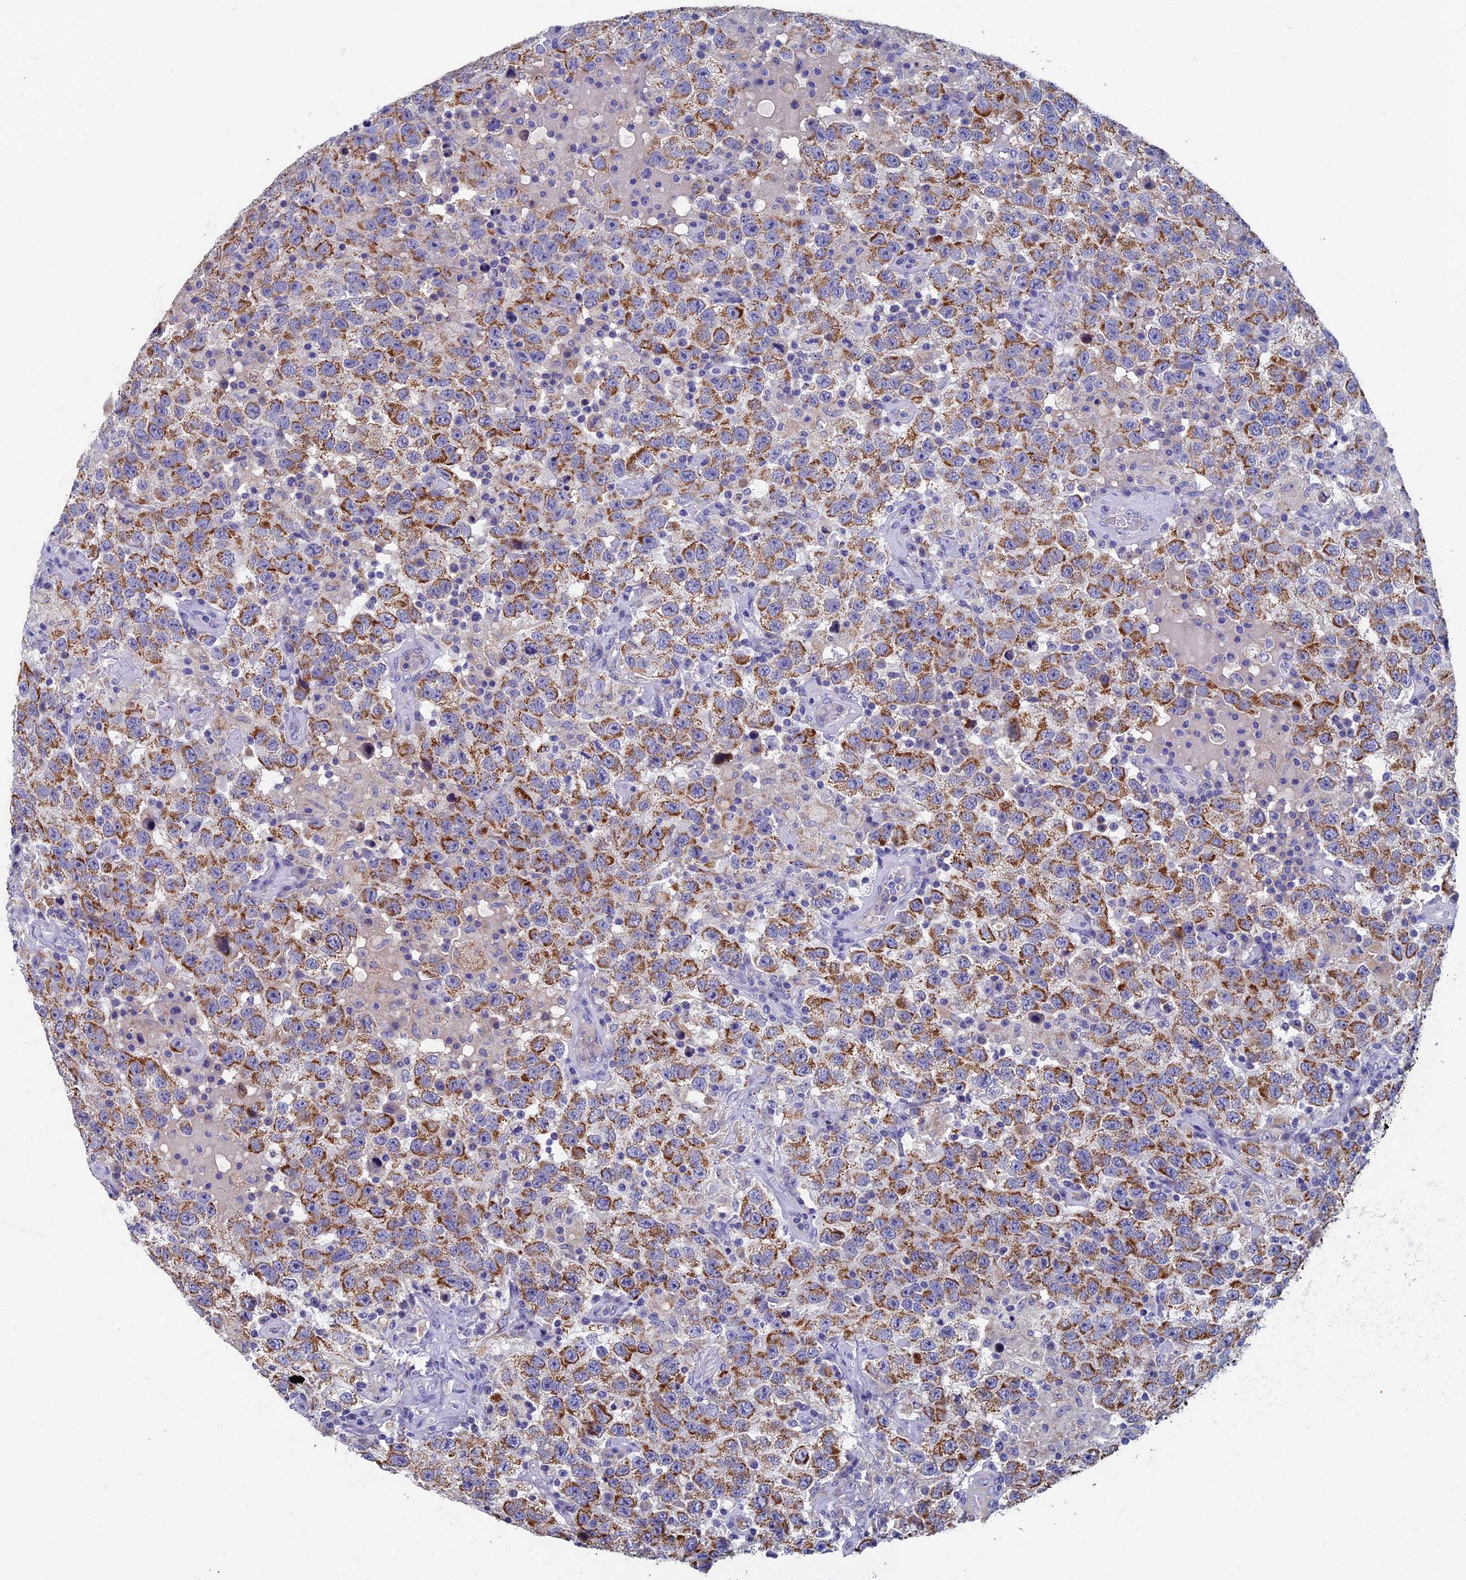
{"staining": {"intensity": "moderate", "quantity": ">75%", "location": "cytoplasmic/membranous"}, "tissue": "testis cancer", "cell_type": "Tumor cells", "image_type": "cancer", "snomed": [{"axis": "morphology", "description": "Seminoma, NOS"}, {"axis": "topography", "description": "Testis"}], "caption": "DAB immunohistochemical staining of testis seminoma exhibits moderate cytoplasmic/membranous protein staining in approximately >75% of tumor cells. The protein of interest is shown in brown color, while the nuclei are stained blue.", "gene": "OAT", "patient": {"sex": "male", "age": 41}}